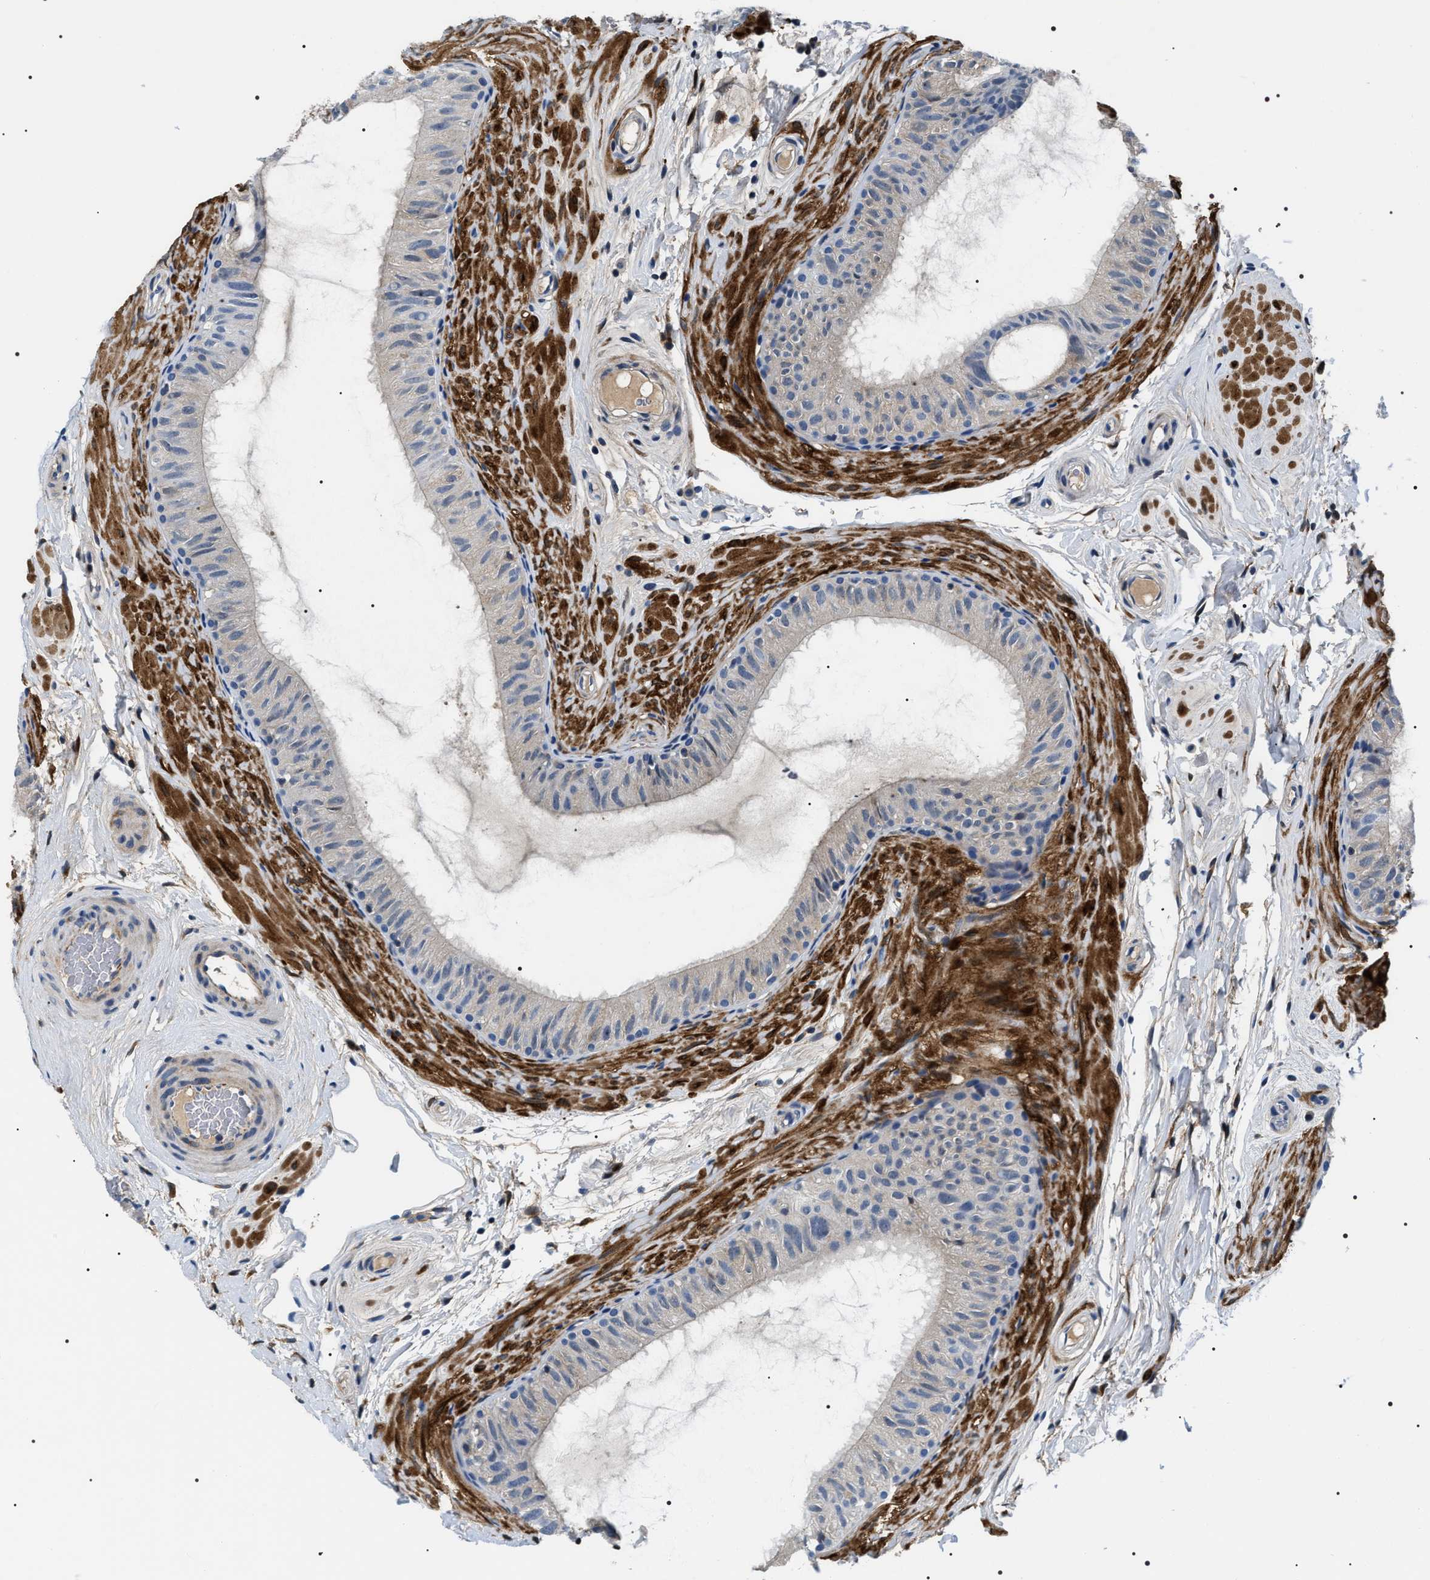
{"staining": {"intensity": "negative", "quantity": "none", "location": "none"}, "tissue": "epididymis", "cell_type": "Glandular cells", "image_type": "normal", "snomed": [{"axis": "morphology", "description": "Normal tissue, NOS"}, {"axis": "topography", "description": "Epididymis"}], "caption": "The histopathology image shows no significant positivity in glandular cells of epididymis. (Immunohistochemistry (ihc), brightfield microscopy, high magnification).", "gene": "BAG2", "patient": {"sex": "male", "age": 34}}